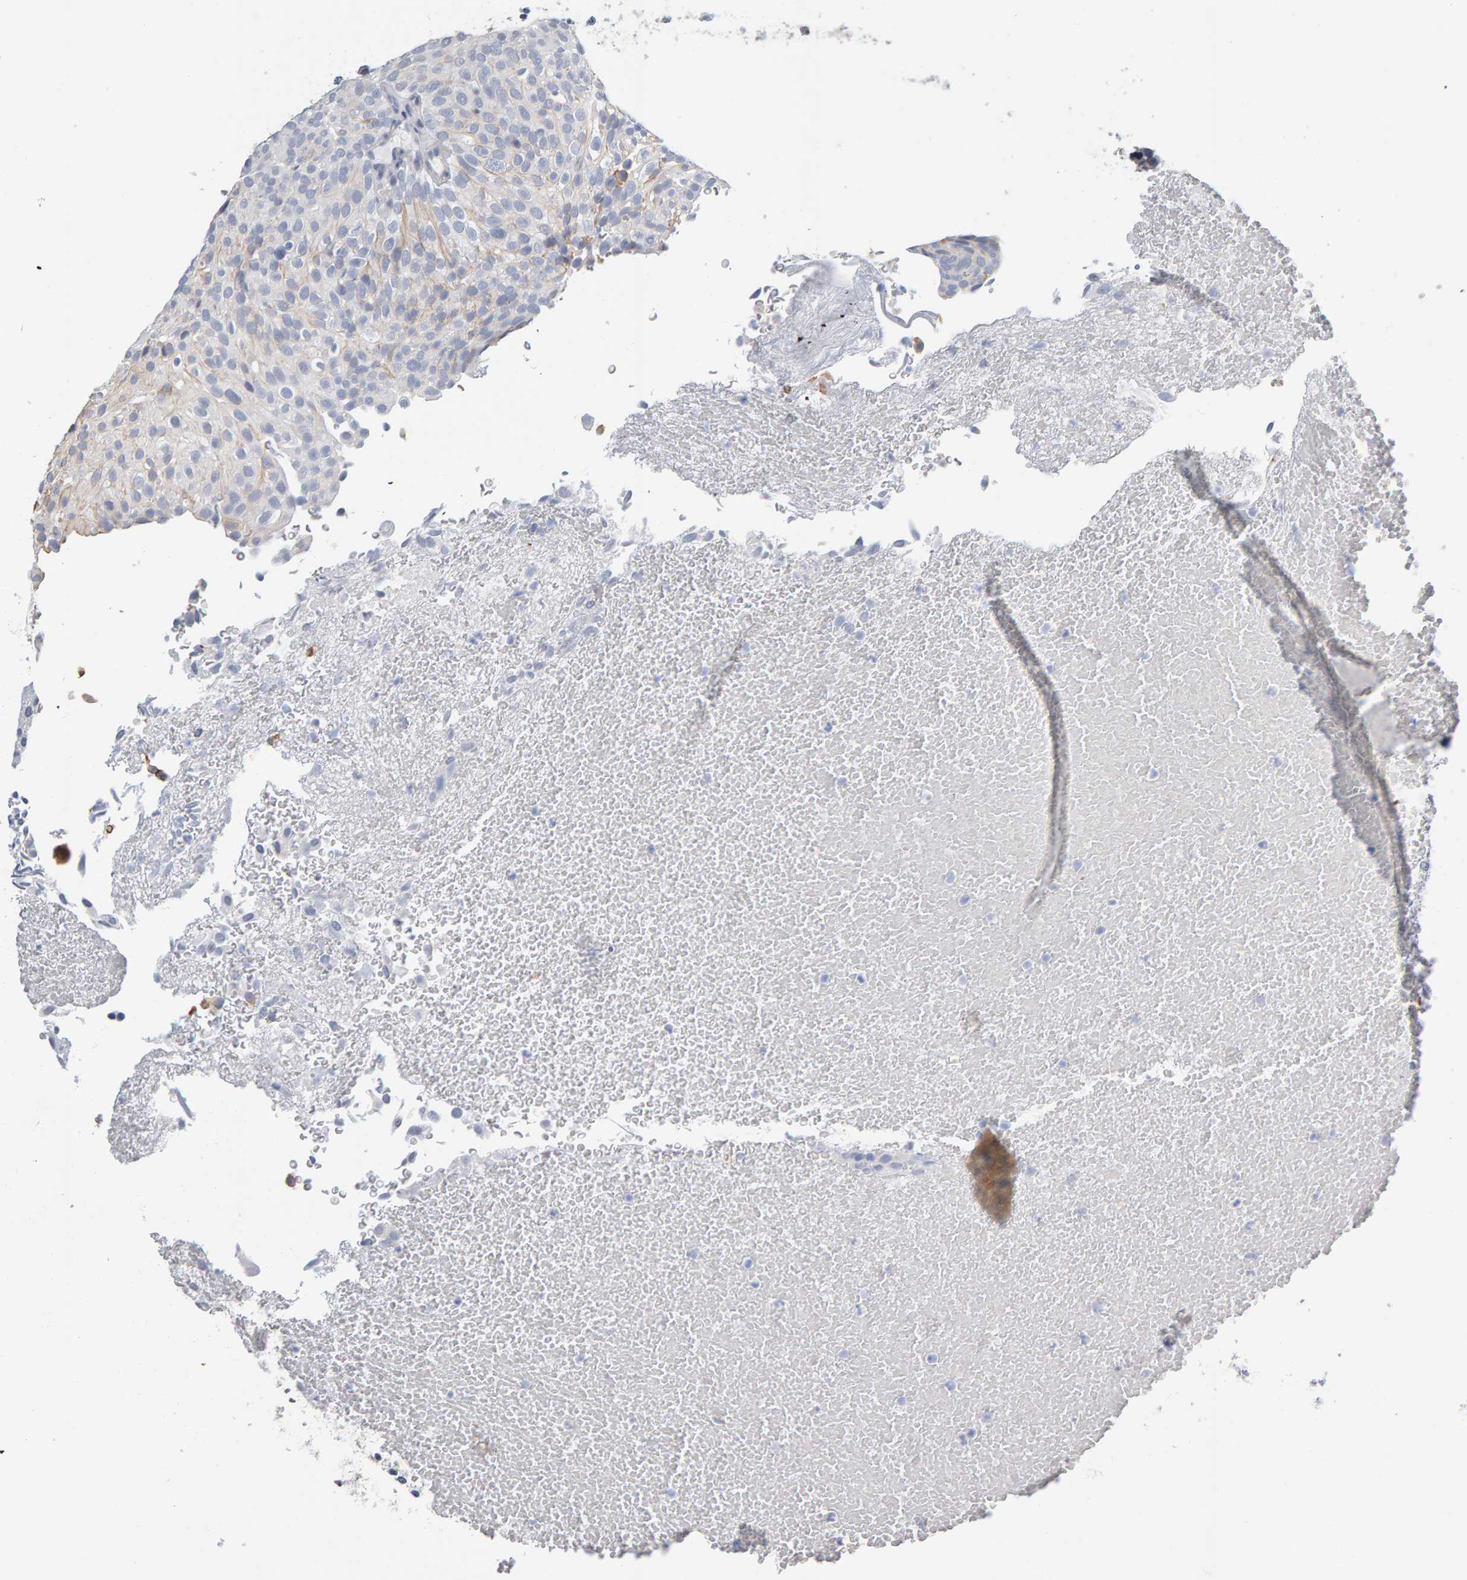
{"staining": {"intensity": "moderate", "quantity": "<25%", "location": "cytoplasmic/membranous"}, "tissue": "urothelial cancer", "cell_type": "Tumor cells", "image_type": "cancer", "snomed": [{"axis": "morphology", "description": "Urothelial carcinoma, Low grade"}, {"axis": "topography", "description": "Urinary bladder"}], "caption": "Moderate cytoplasmic/membranous staining for a protein is seen in approximately <25% of tumor cells of urothelial cancer using immunohistochemistry.", "gene": "CTH", "patient": {"sex": "male", "age": 78}}